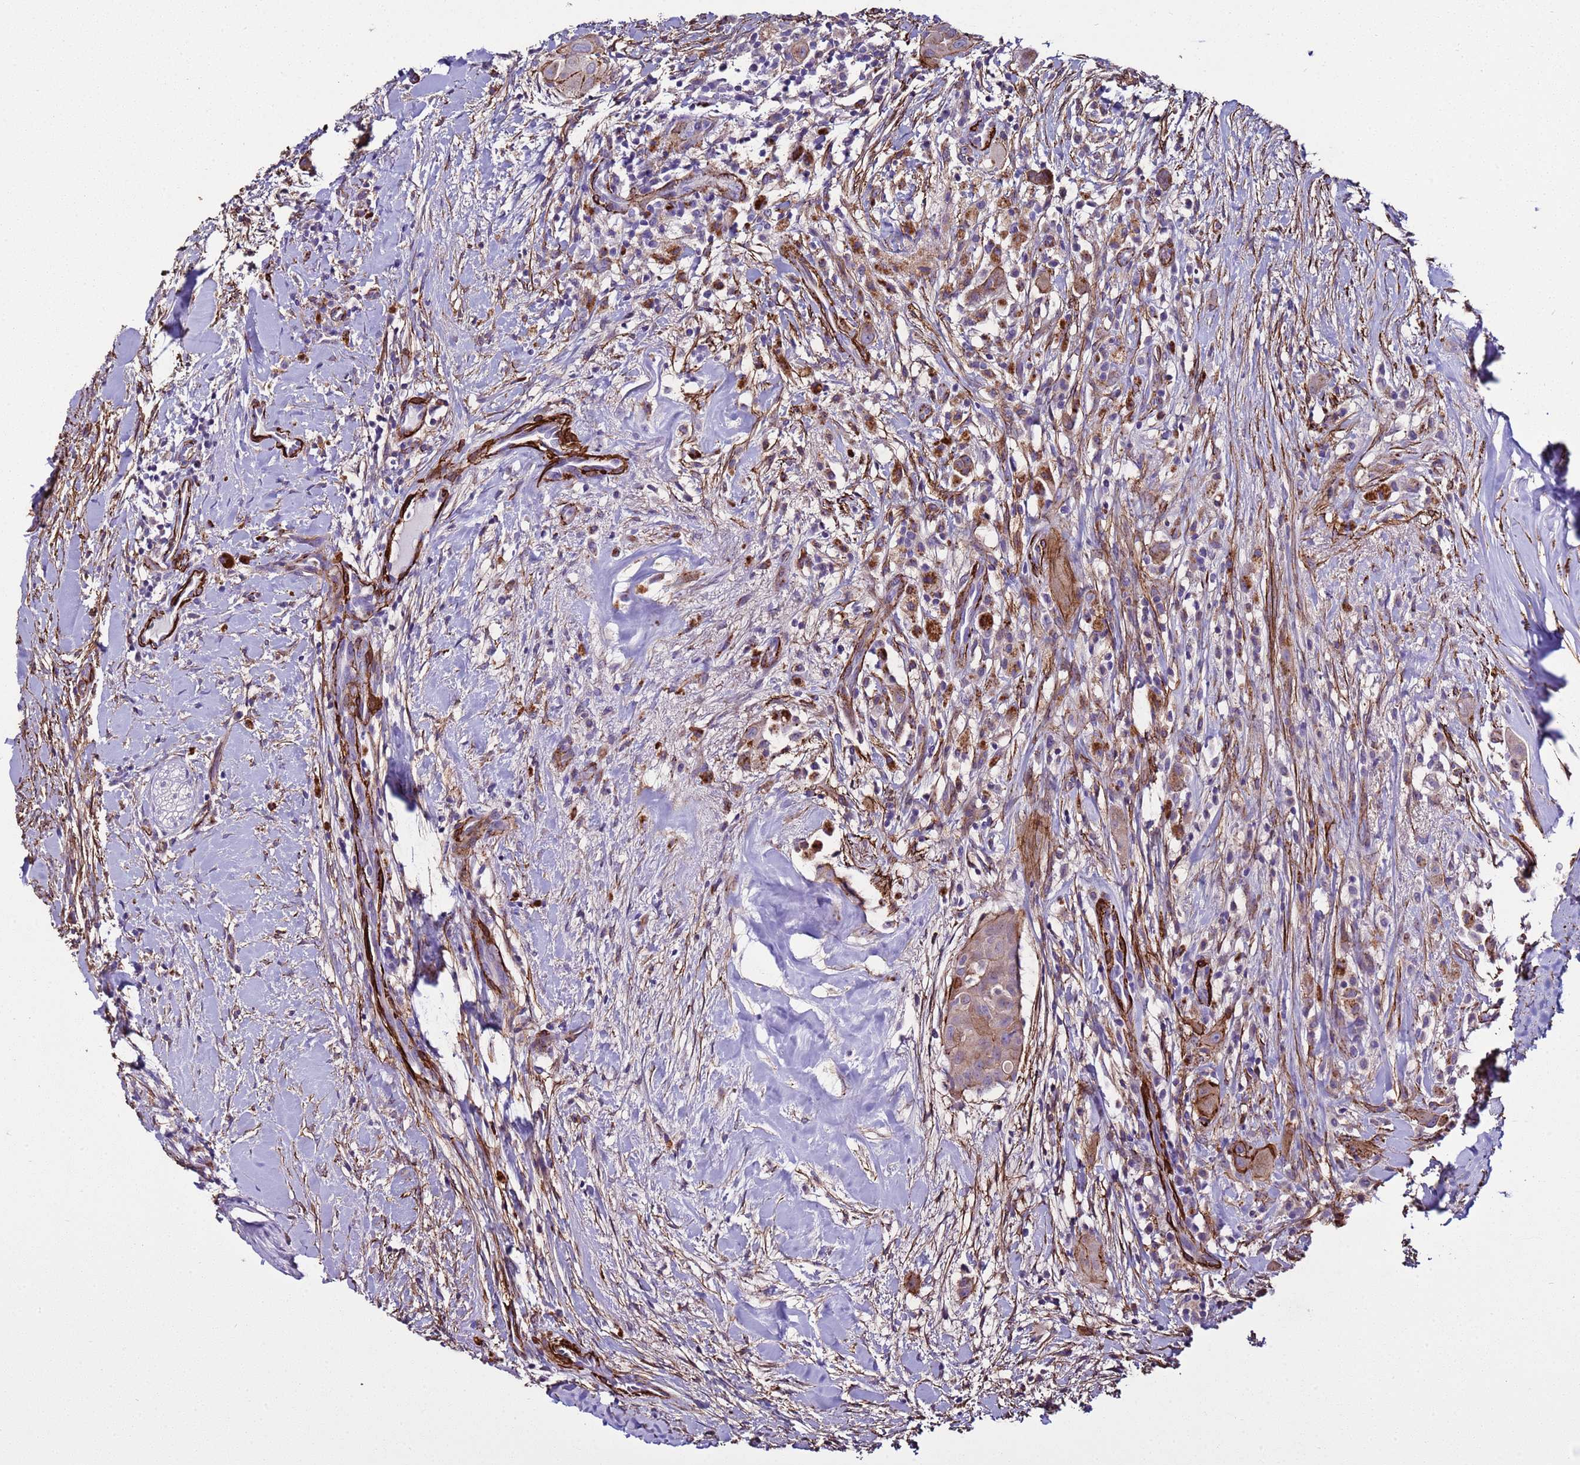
{"staining": {"intensity": "moderate", "quantity": "<25%", "location": "cytoplasmic/membranous"}, "tissue": "thyroid cancer", "cell_type": "Tumor cells", "image_type": "cancer", "snomed": [{"axis": "morphology", "description": "Normal tissue, NOS"}, {"axis": "morphology", "description": "Papillary adenocarcinoma, NOS"}, {"axis": "topography", "description": "Thyroid gland"}], "caption": "A photomicrograph of thyroid cancer (papillary adenocarcinoma) stained for a protein displays moderate cytoplasmic/membranous brown staining in tumor cells.", "gene": "RABL2B", "patient": {"sex": "female", "age": 59}}